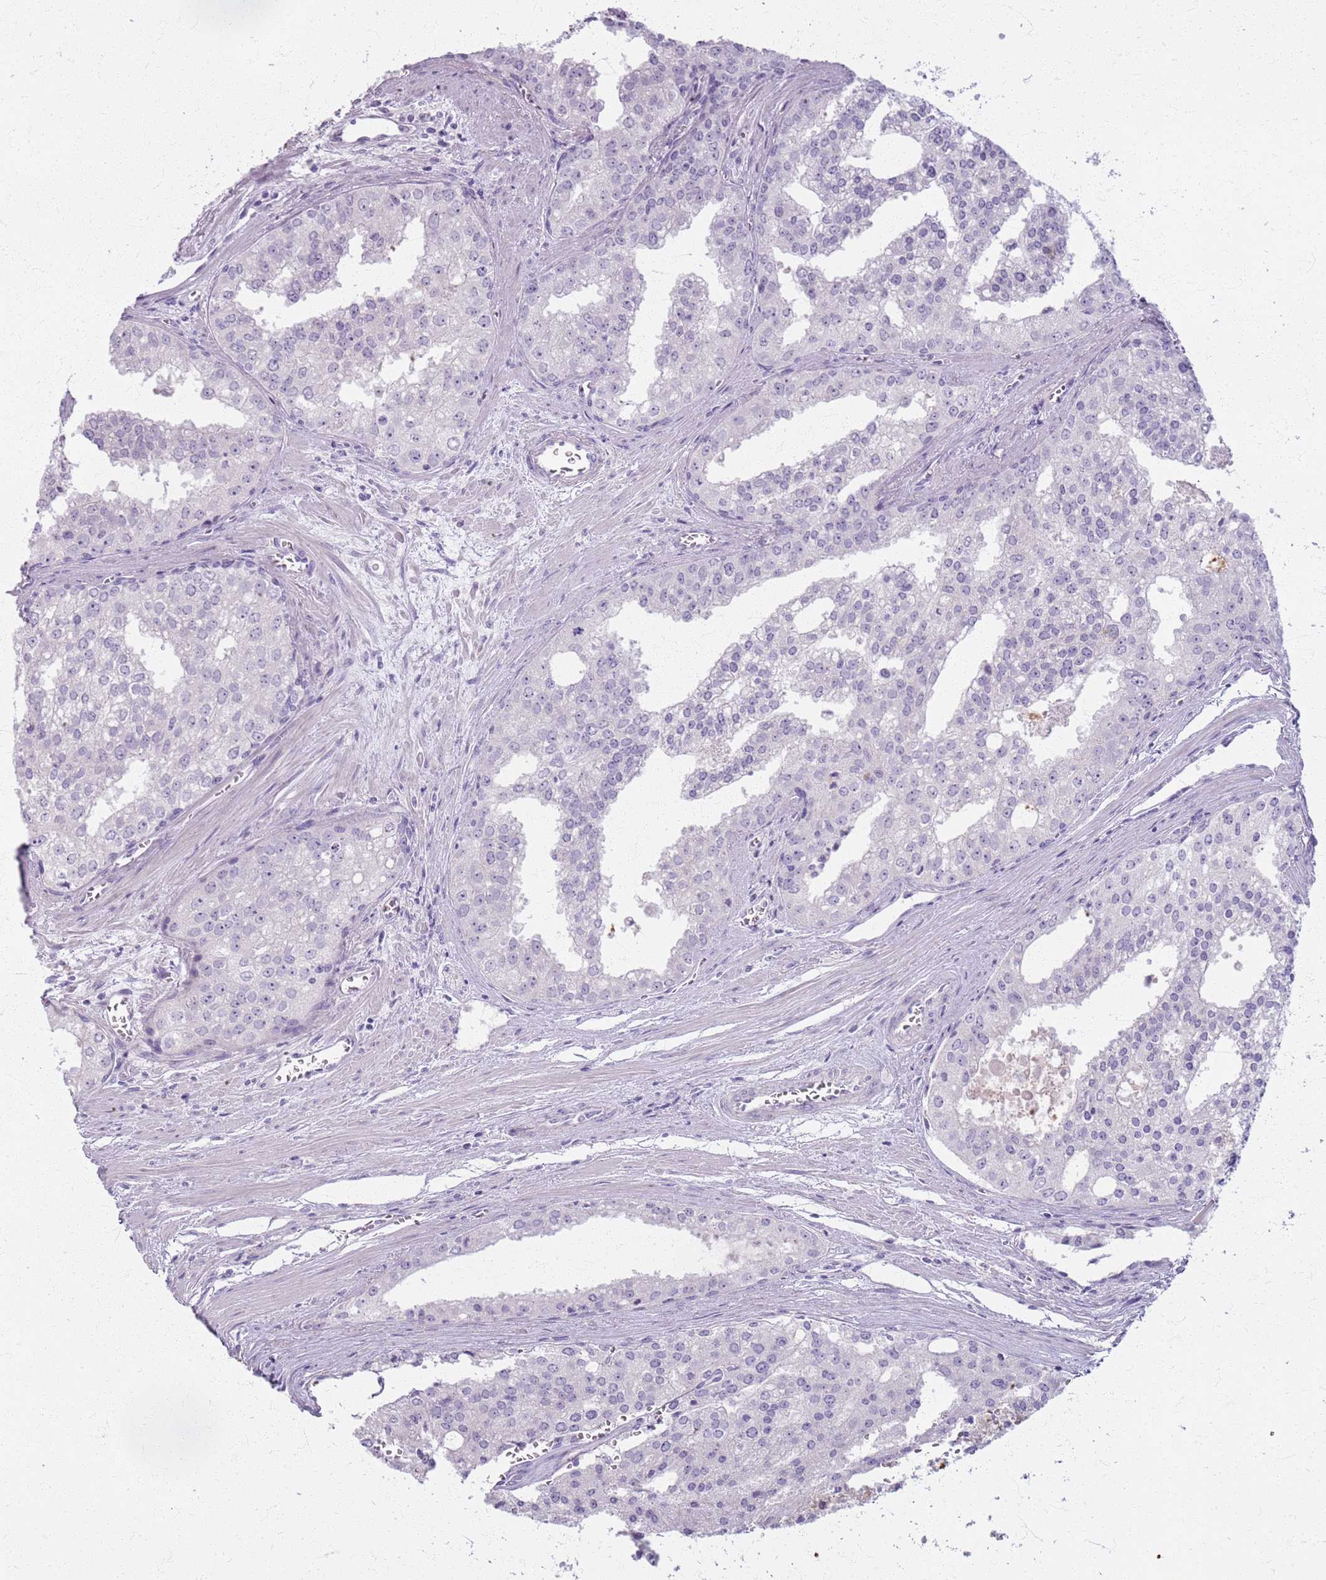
{"staining": {"intensity": "negative", "quantity": "none", "location": "none"}, "tissue": "prostate cancer", "cell_type": "Tumor cells", "image_type": "cancer", "snomed": [{"axis": "morphology", "description": "Adenocarcinoma, High grade"}, {"axis": "topography", "description": "Prostate"}], "caption": "A histopathology image of prostate cancer (adenocarcinoma (high-grade)) stained for a protein demonstrates no brown staining in tumor cells.", "gene": "CSRP3", "patient": {"sex": "male", "age": 68}}